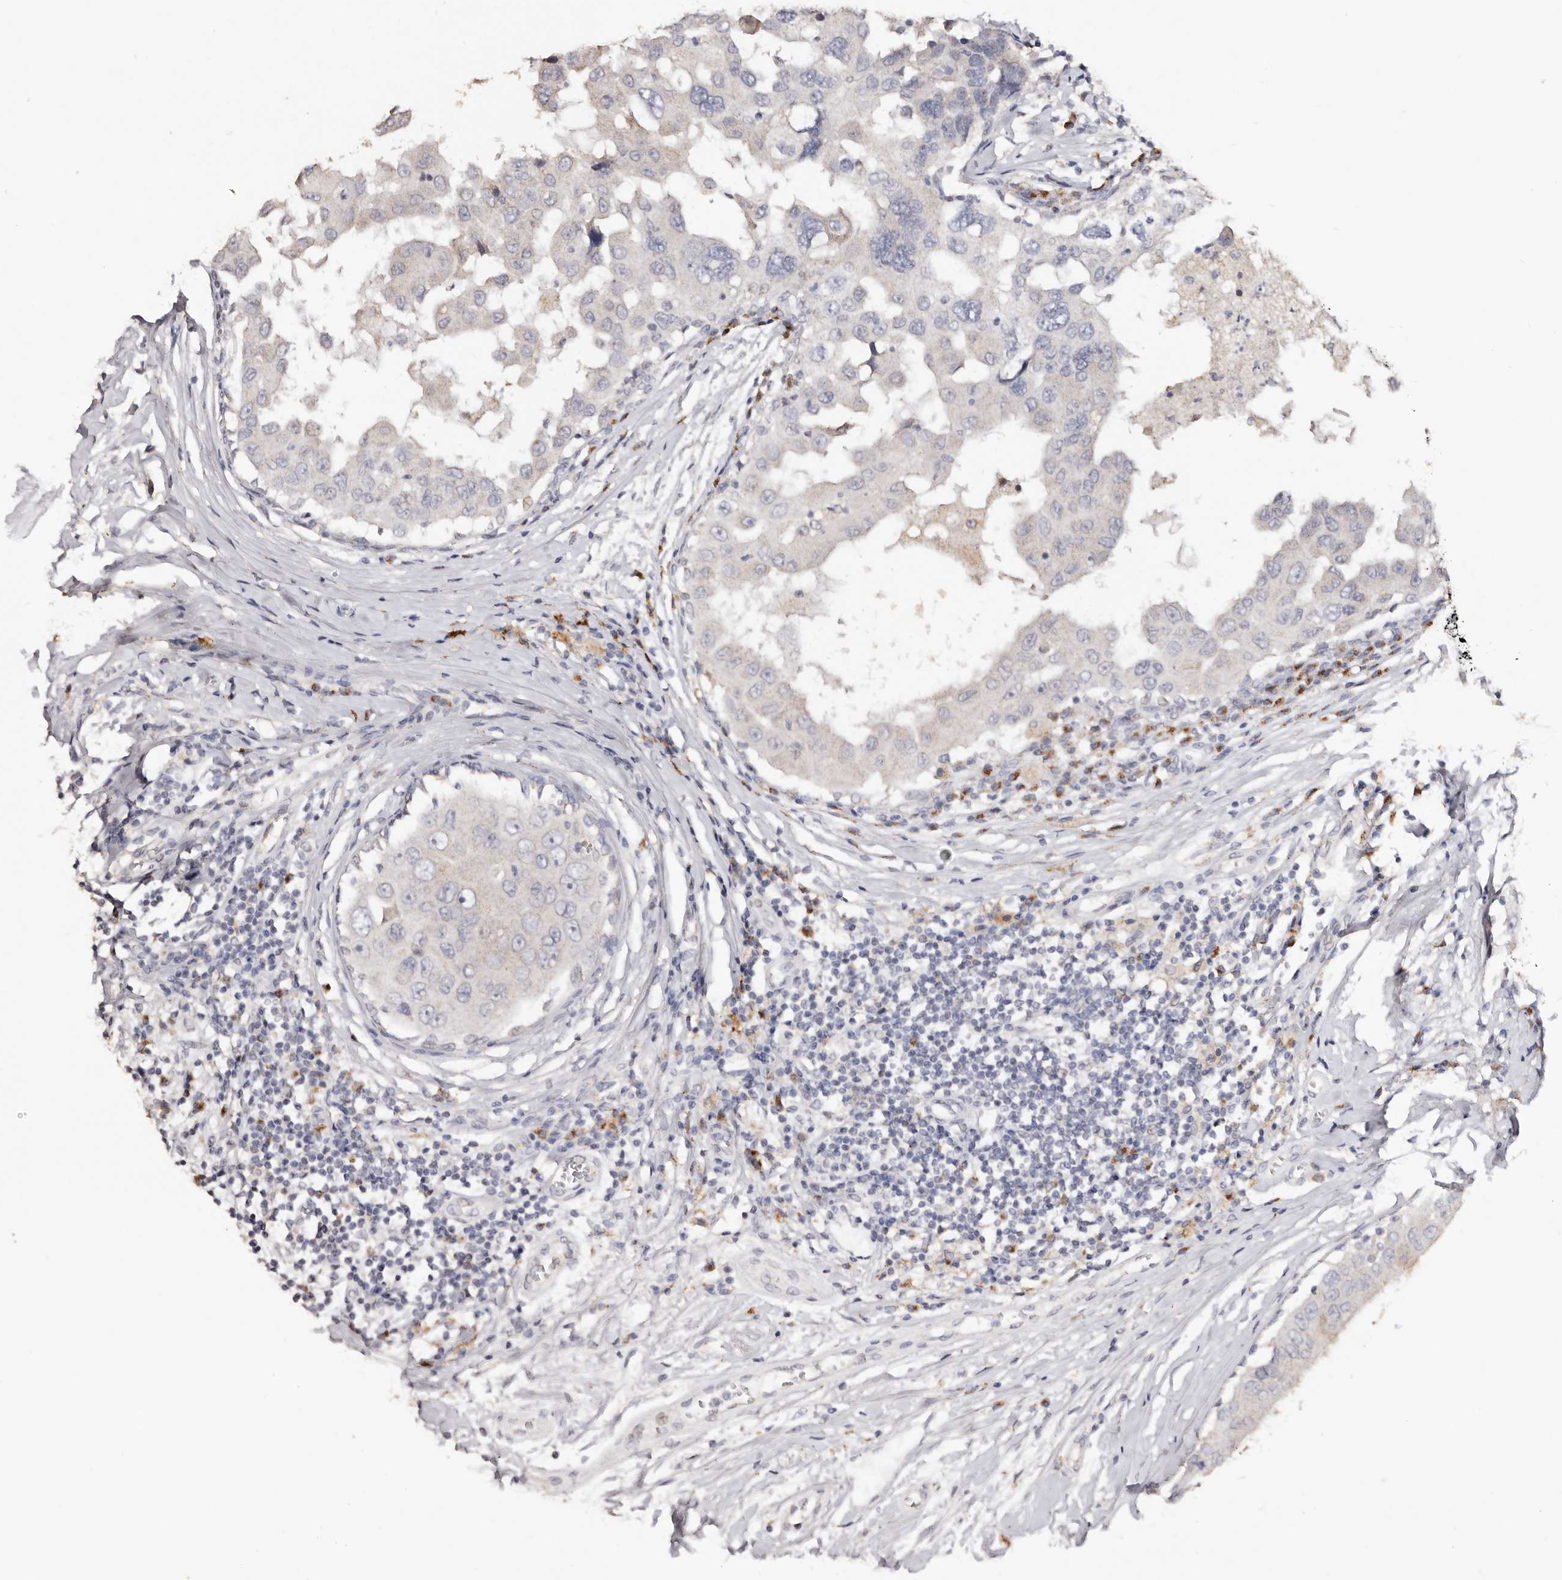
{"staining": {"intensity": "negative", "quantity": "none", "location": "none"}, "tissue": "breast cancer", "cell_type": "Tumor cells", "image_type": "cancer", "snomed": [{"axis": "morphology", "description": "Duct carcinoma"}, {"axis": "topography", "description": "Breast"}], "caption": "Tumor cells are negative for brown protein staining in breast cancer (infiltrating ductal carcinoma).", "gene": "LGALS7B", "patient": {"sex": "female", "age": 27}}